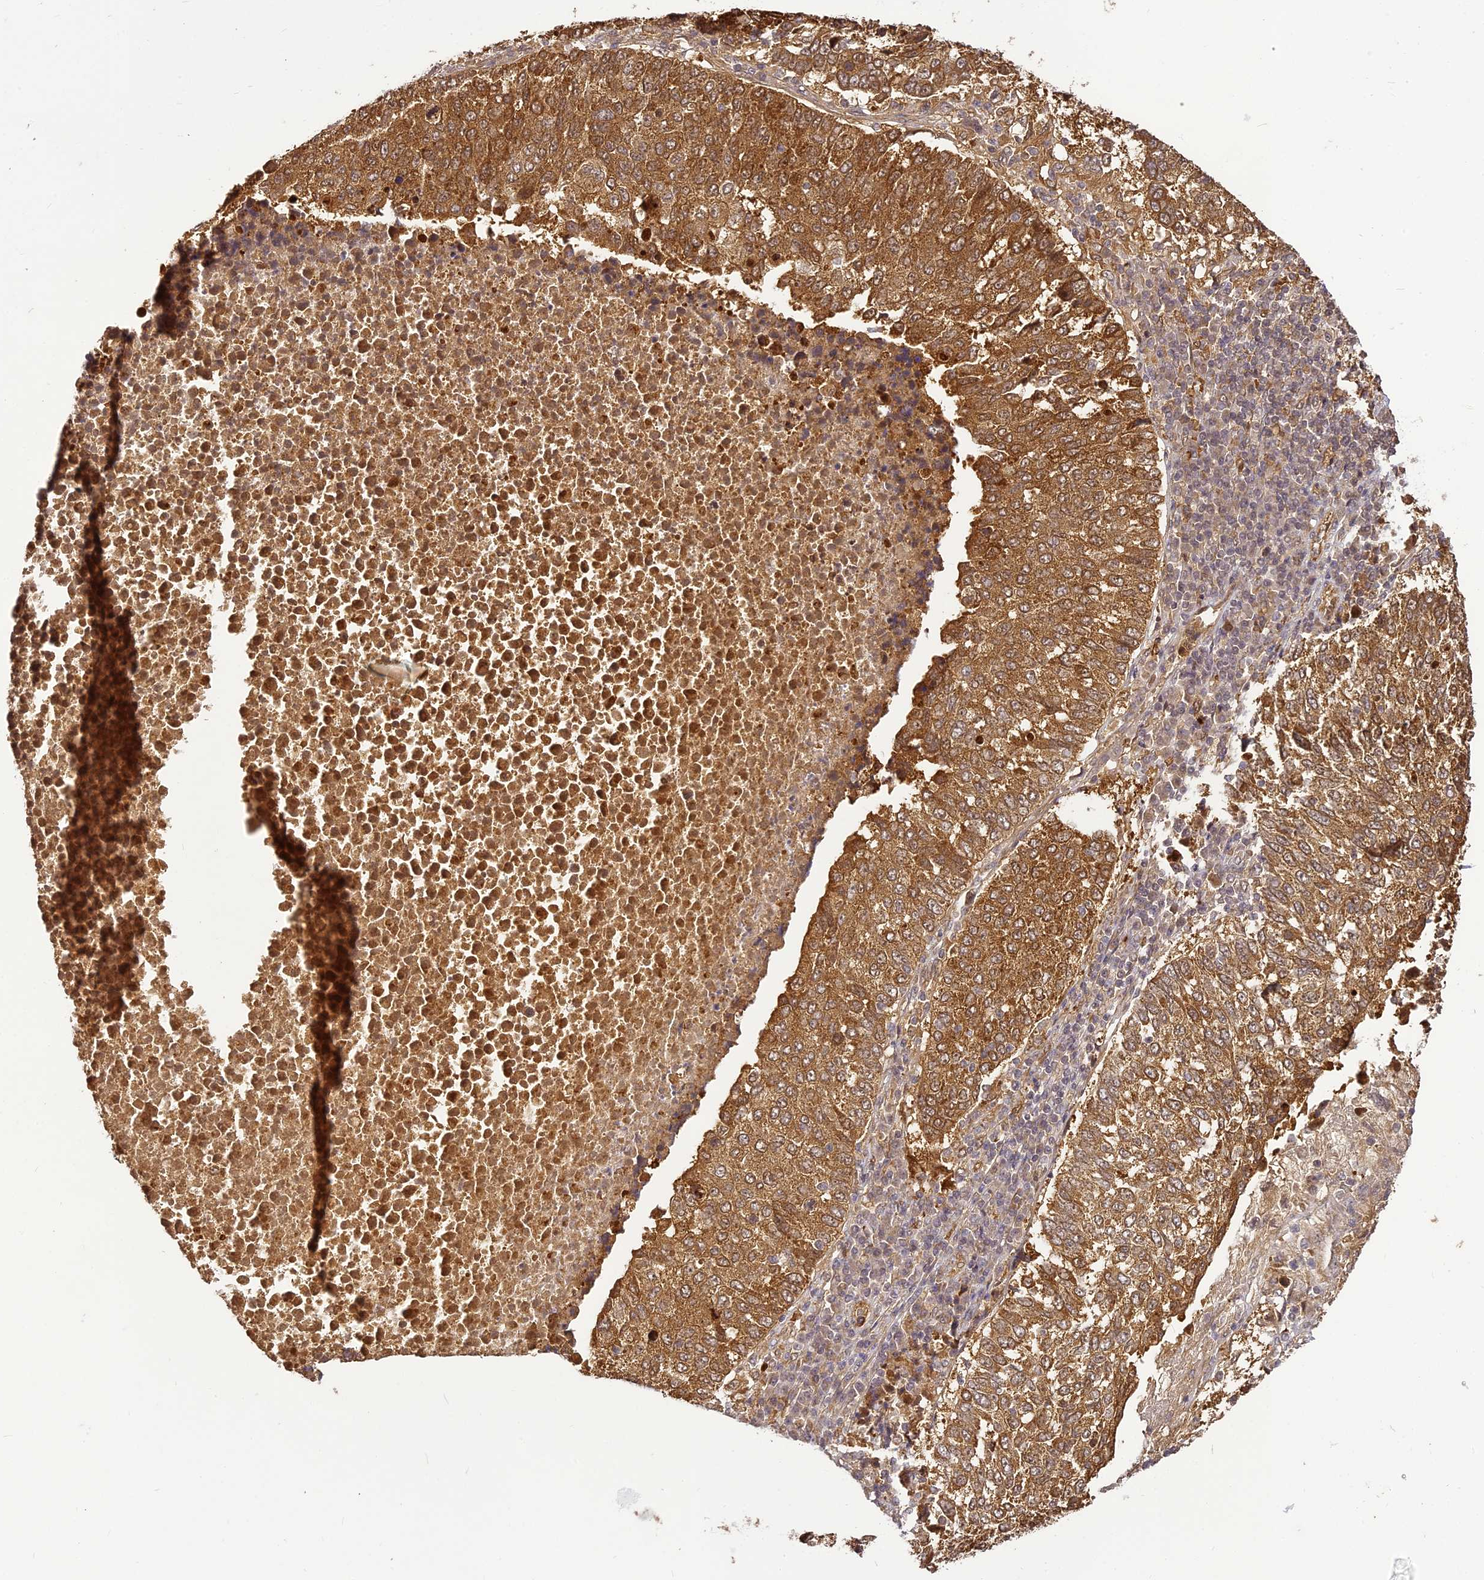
{"staining": {"intensity": "moderate", "quantity": ">75%", "location": "cytoplasmic/membranous"}, "tissue": "lung cancer", "cell_type": "Tumor cells", "image_type": "cancer", "snomed": [{"axis": "morphology", "description": "Squamous cell carcinoma, NOS"}, {"axis": "topography", "description": "Lung"}], "caption": "The histopathology image displays a brown stain indicating the presence of a protein in the cytoplasmic/membranous of tumor cells in lung squamous cell carcinoma.", "gene": "BCDIN3D", "patient": {"sex": "male", "age": 73}}